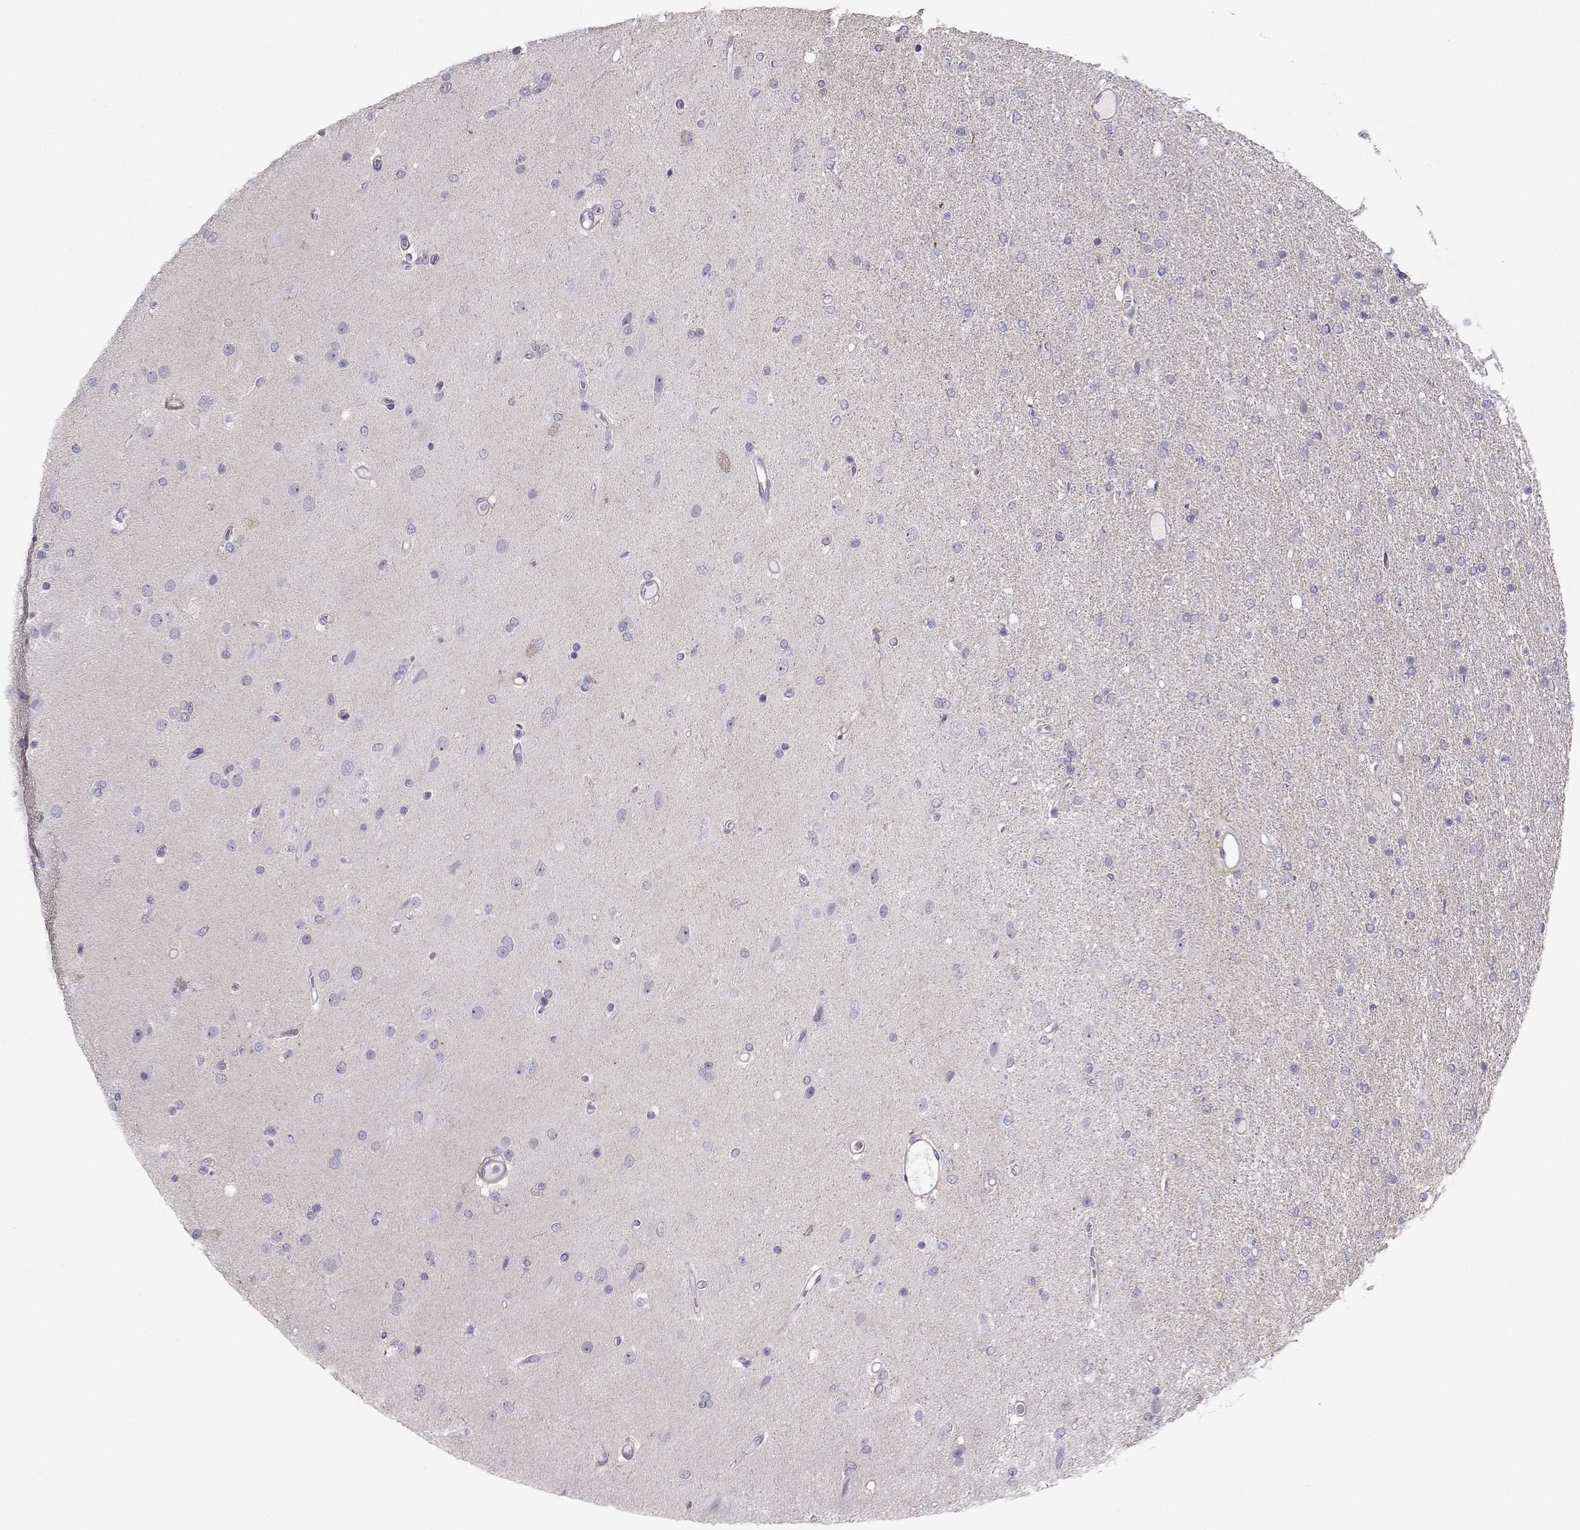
{"staining": {"intensity": "negative", "quantity": "none", "location": "none"}, "tissue": "glioma", "cell_type": "Tumor cells", "image_type": "cancer", "snomed": [{"axis": "morphology", "description": "Glioma, malignant, High grade"}, {"axis": "topography", "description": "Cerebral cortex"}], "caption": "This is a photomicrograph of IHC staining of glioma, which shows no staining in tumor cells.", "gene": "SPDYE4", "patient": {"sex": "male", "age": 70}}